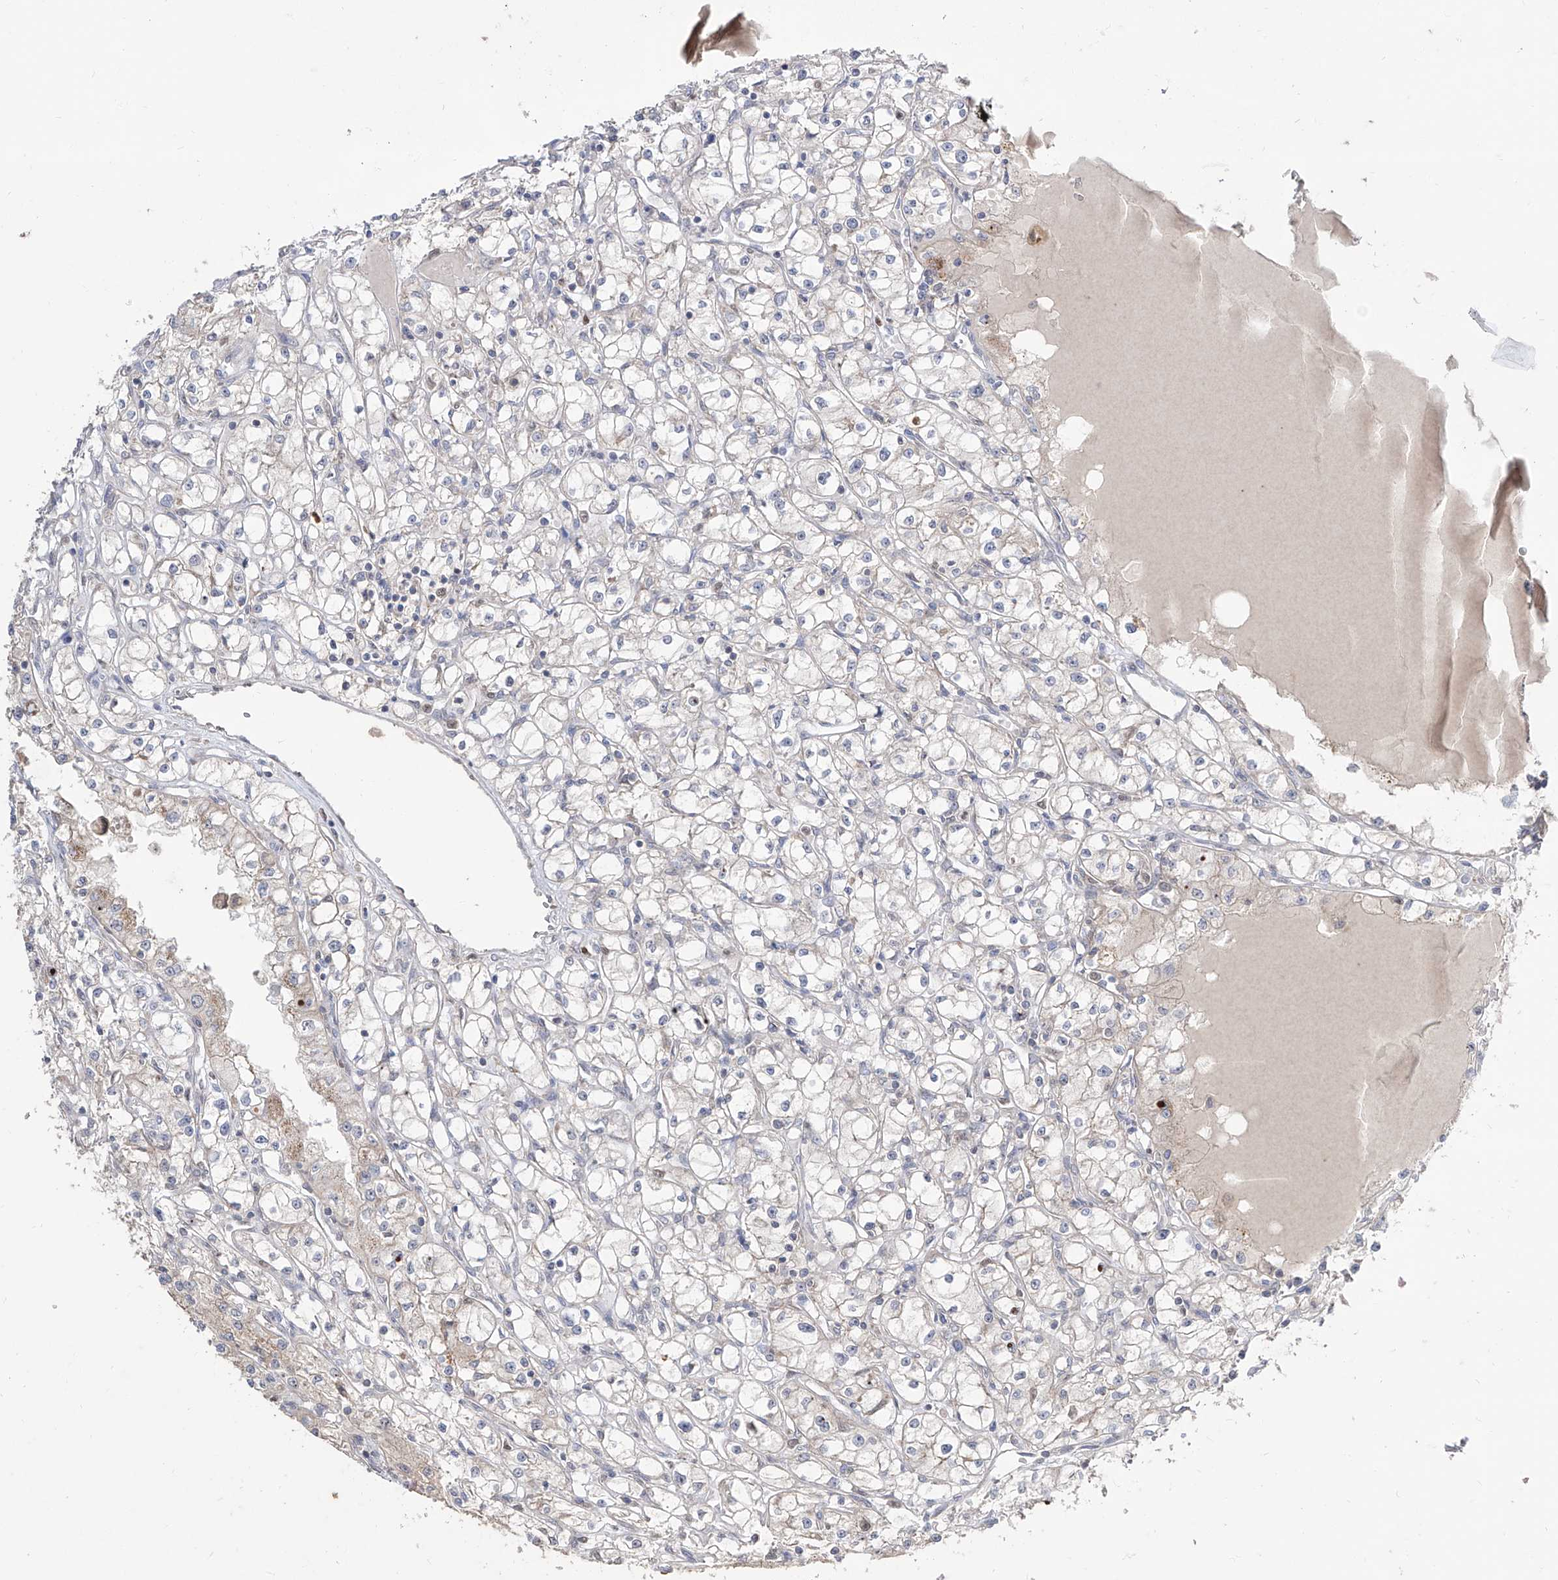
{"staining": {"intensity": "negative", "quantity": "none", "location": "none"}, "tissue": "renal cancer", "cell_type": "Tumor cells", "image_type": "cancer", "snomed": [{"axis": "morphology", "description": "Adenocarcinoma, NOS"}, {"axis": "topography", "description": "Kidney"}], "caption": "Human renal cancer (adenocarcinoma) stained for a protein using immunohistochemistry (IHC) displays no staining in tumor cells.", "gene": "BROX", "patient": {"sex": "male", "age": 56}}